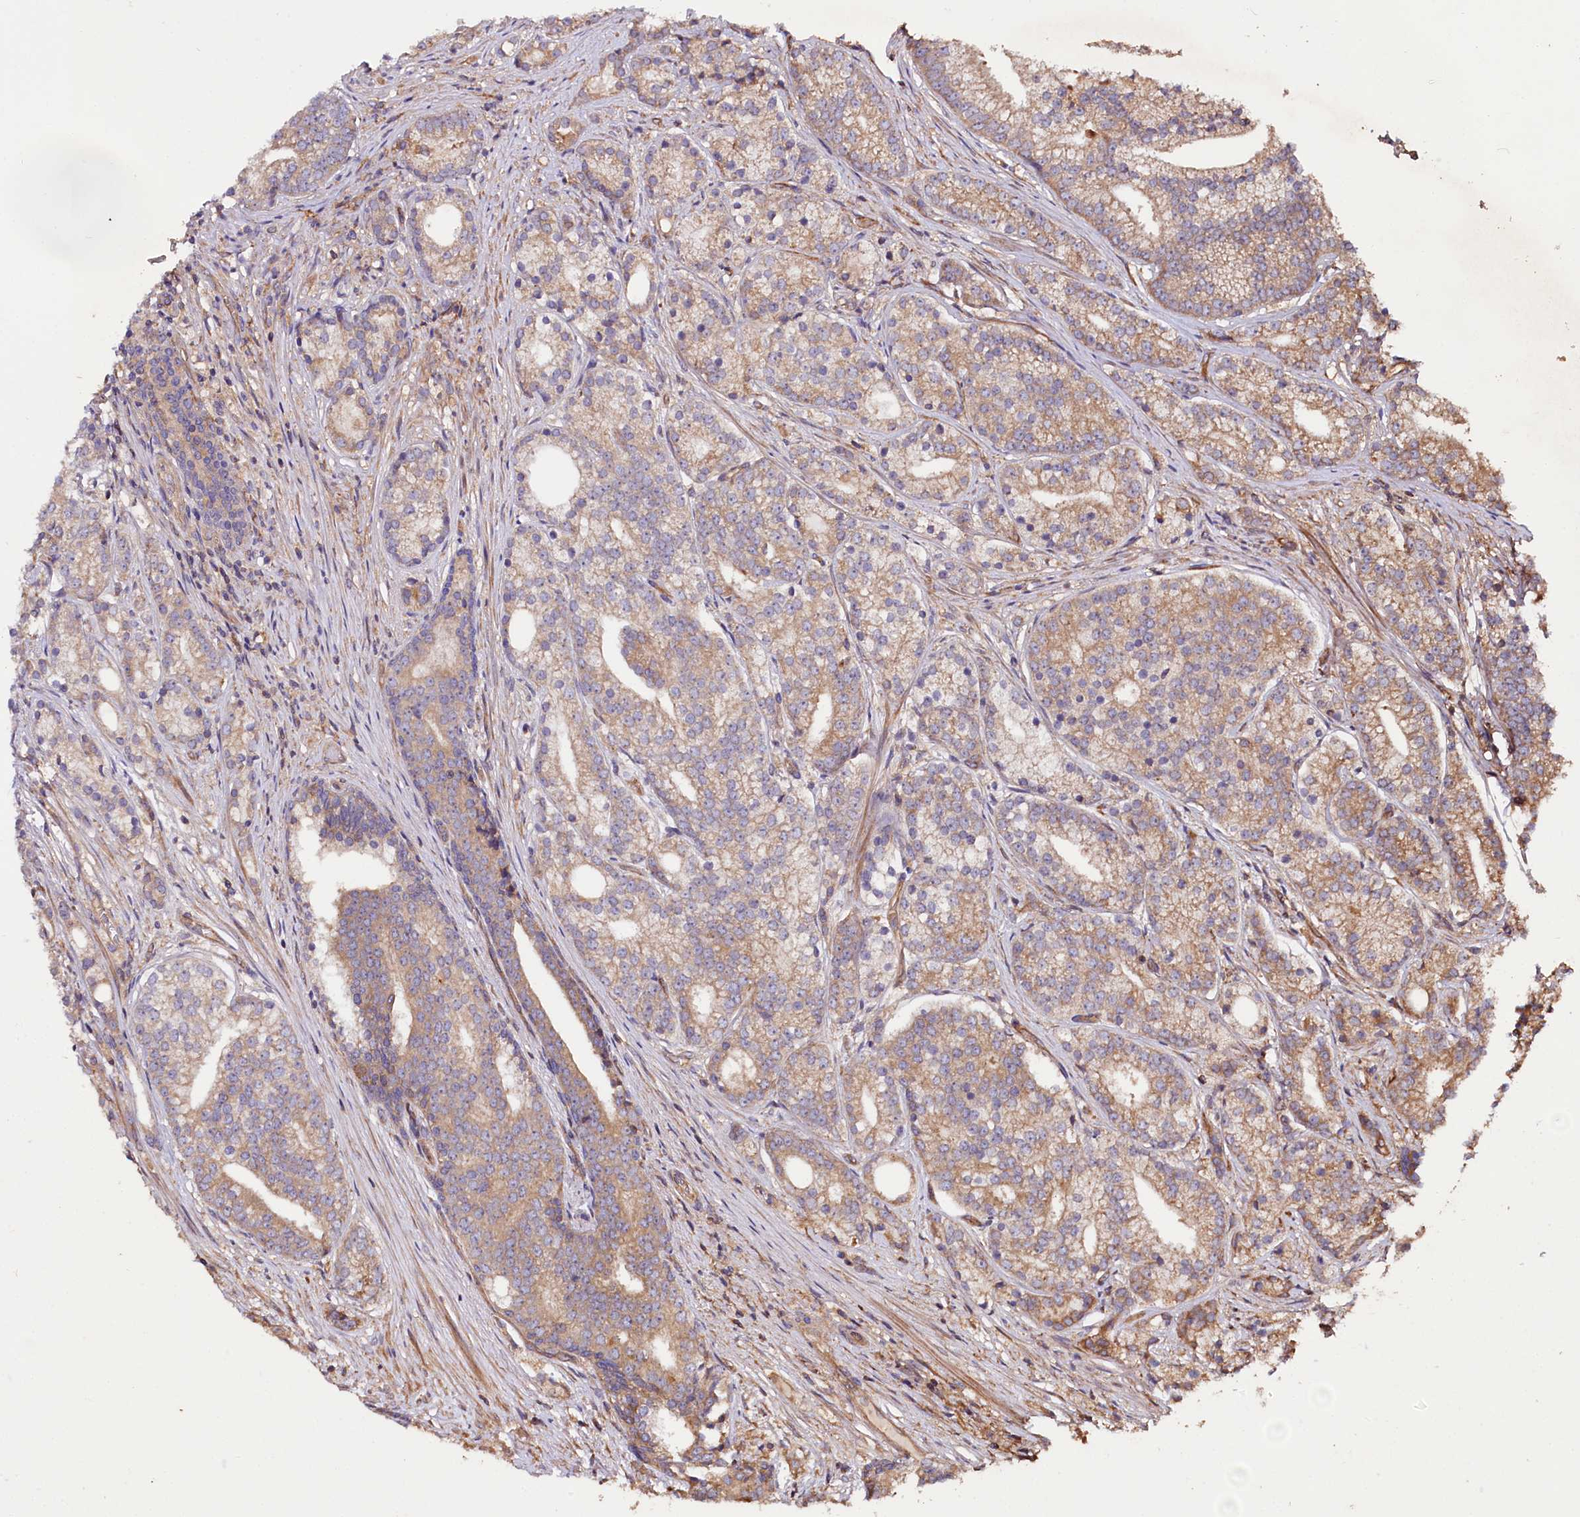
{"staining": {"intensity": "weak", "quantity": ">75%", "location": "cytoplasmic/membranous"}, "tissue": "prostate cancer", "cell_type": "Tumor cells", "image_type": "cancer", "snomed": [{"axis": "morphology", "description": "Adenocarcinoma, Low grade"}, {"axis": "topography", "description": "Prostate"}], "caption": "Adenocarcinoma (low-grade) (prostate) tissue demonstrates weak cytoplasmic/membranous staining in approximately >75% of tumor cells", "gene": "CEP295", "patient": {"sex": "male", "age": 71}}